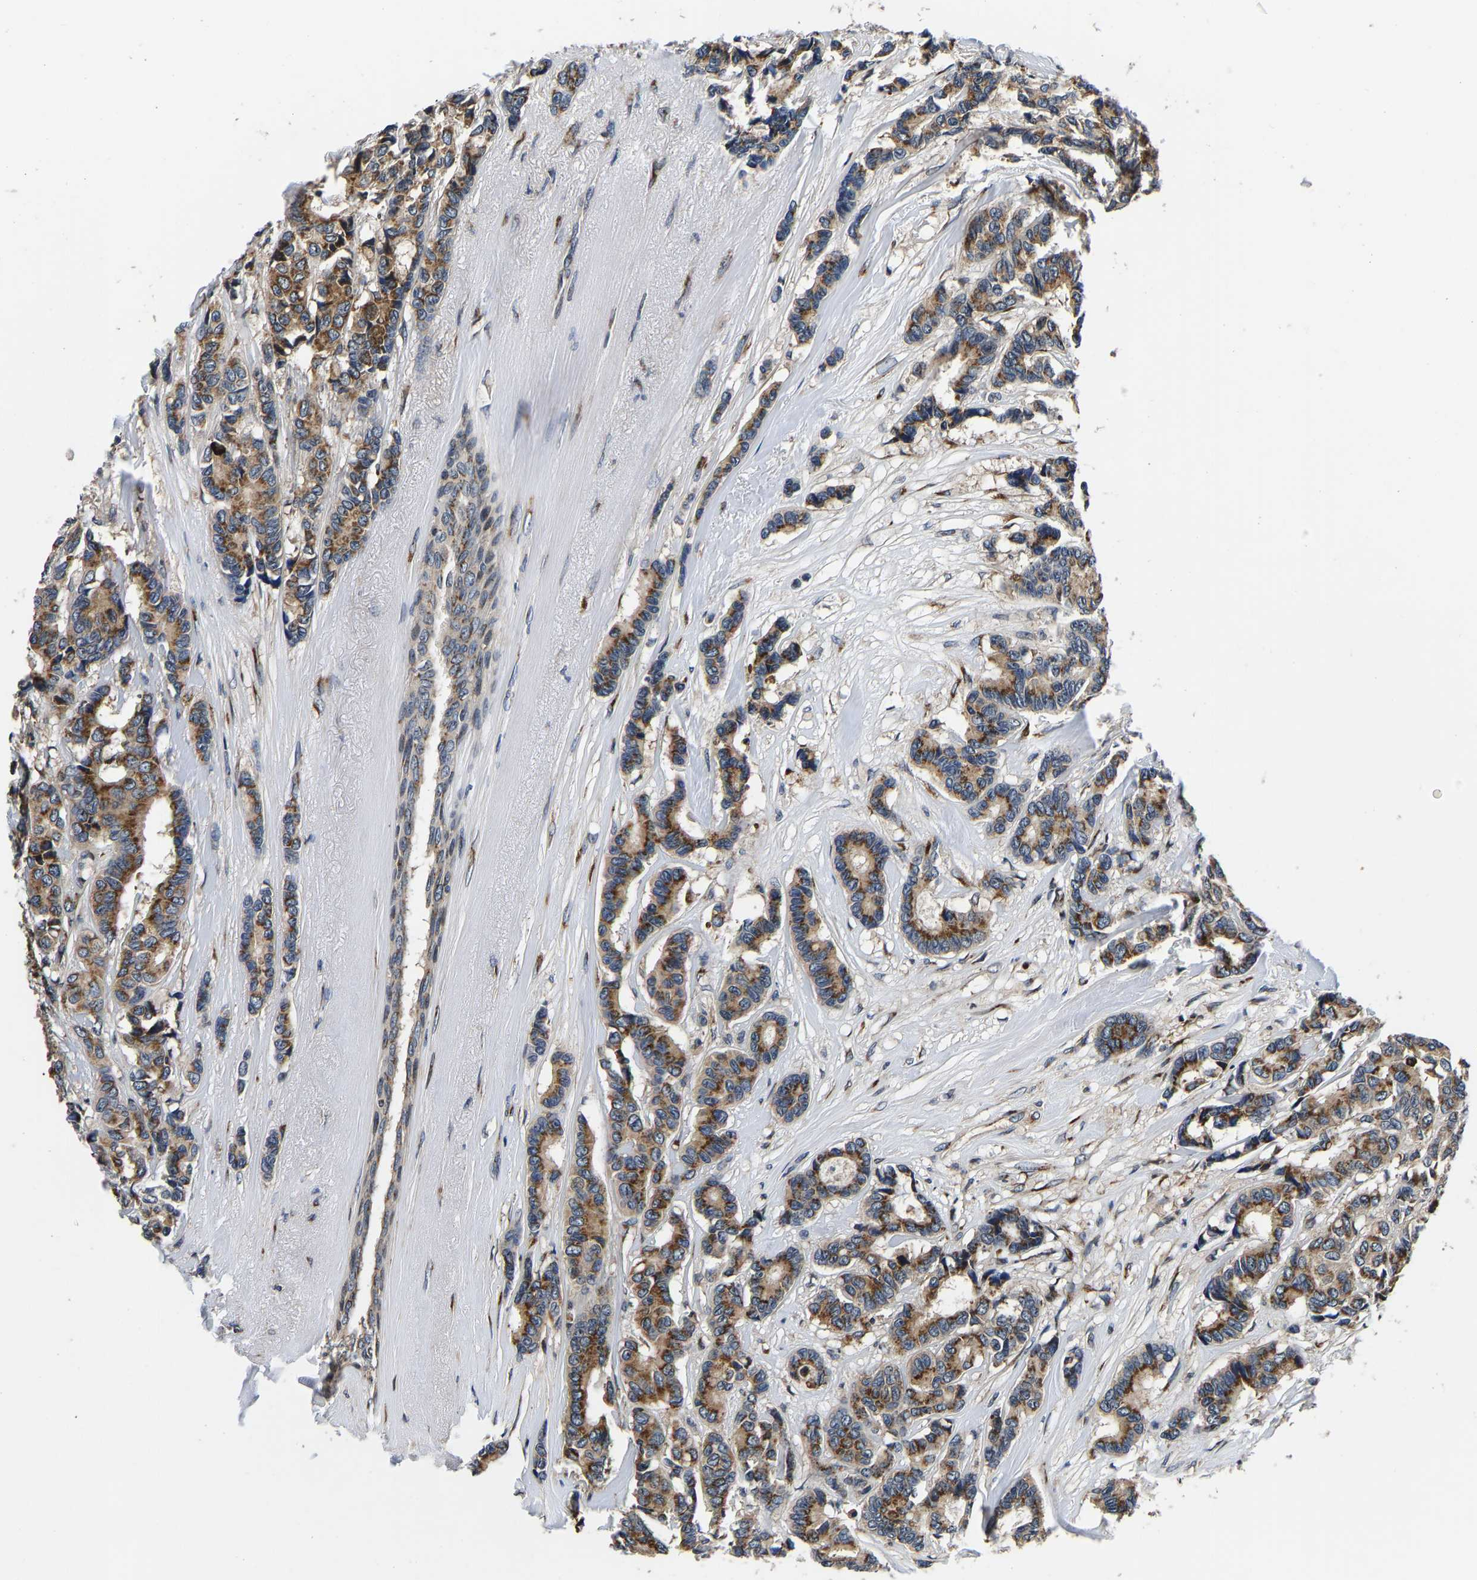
{"staining": {"intensity": "strong", "quantity": ">75%", "location": "cytoplasmic/membranous"}, "tissue": "breast cancer", "cell_type": "Tumor cells", "image_type": "cancer", "snomed": [{"axis": "morphology", "description": "Duct carcinoma"}, {"axis": "topography", "description": "Breast"}], "caption": "Protein positivity by immunohistochemistry demonstrates strong cytoplasmic/membranous expression in about >75% of tumor cells in intraductal carcinoma (breast).", "gene": "RABAC1", "patient": {"sex": "female", "age": 87}}